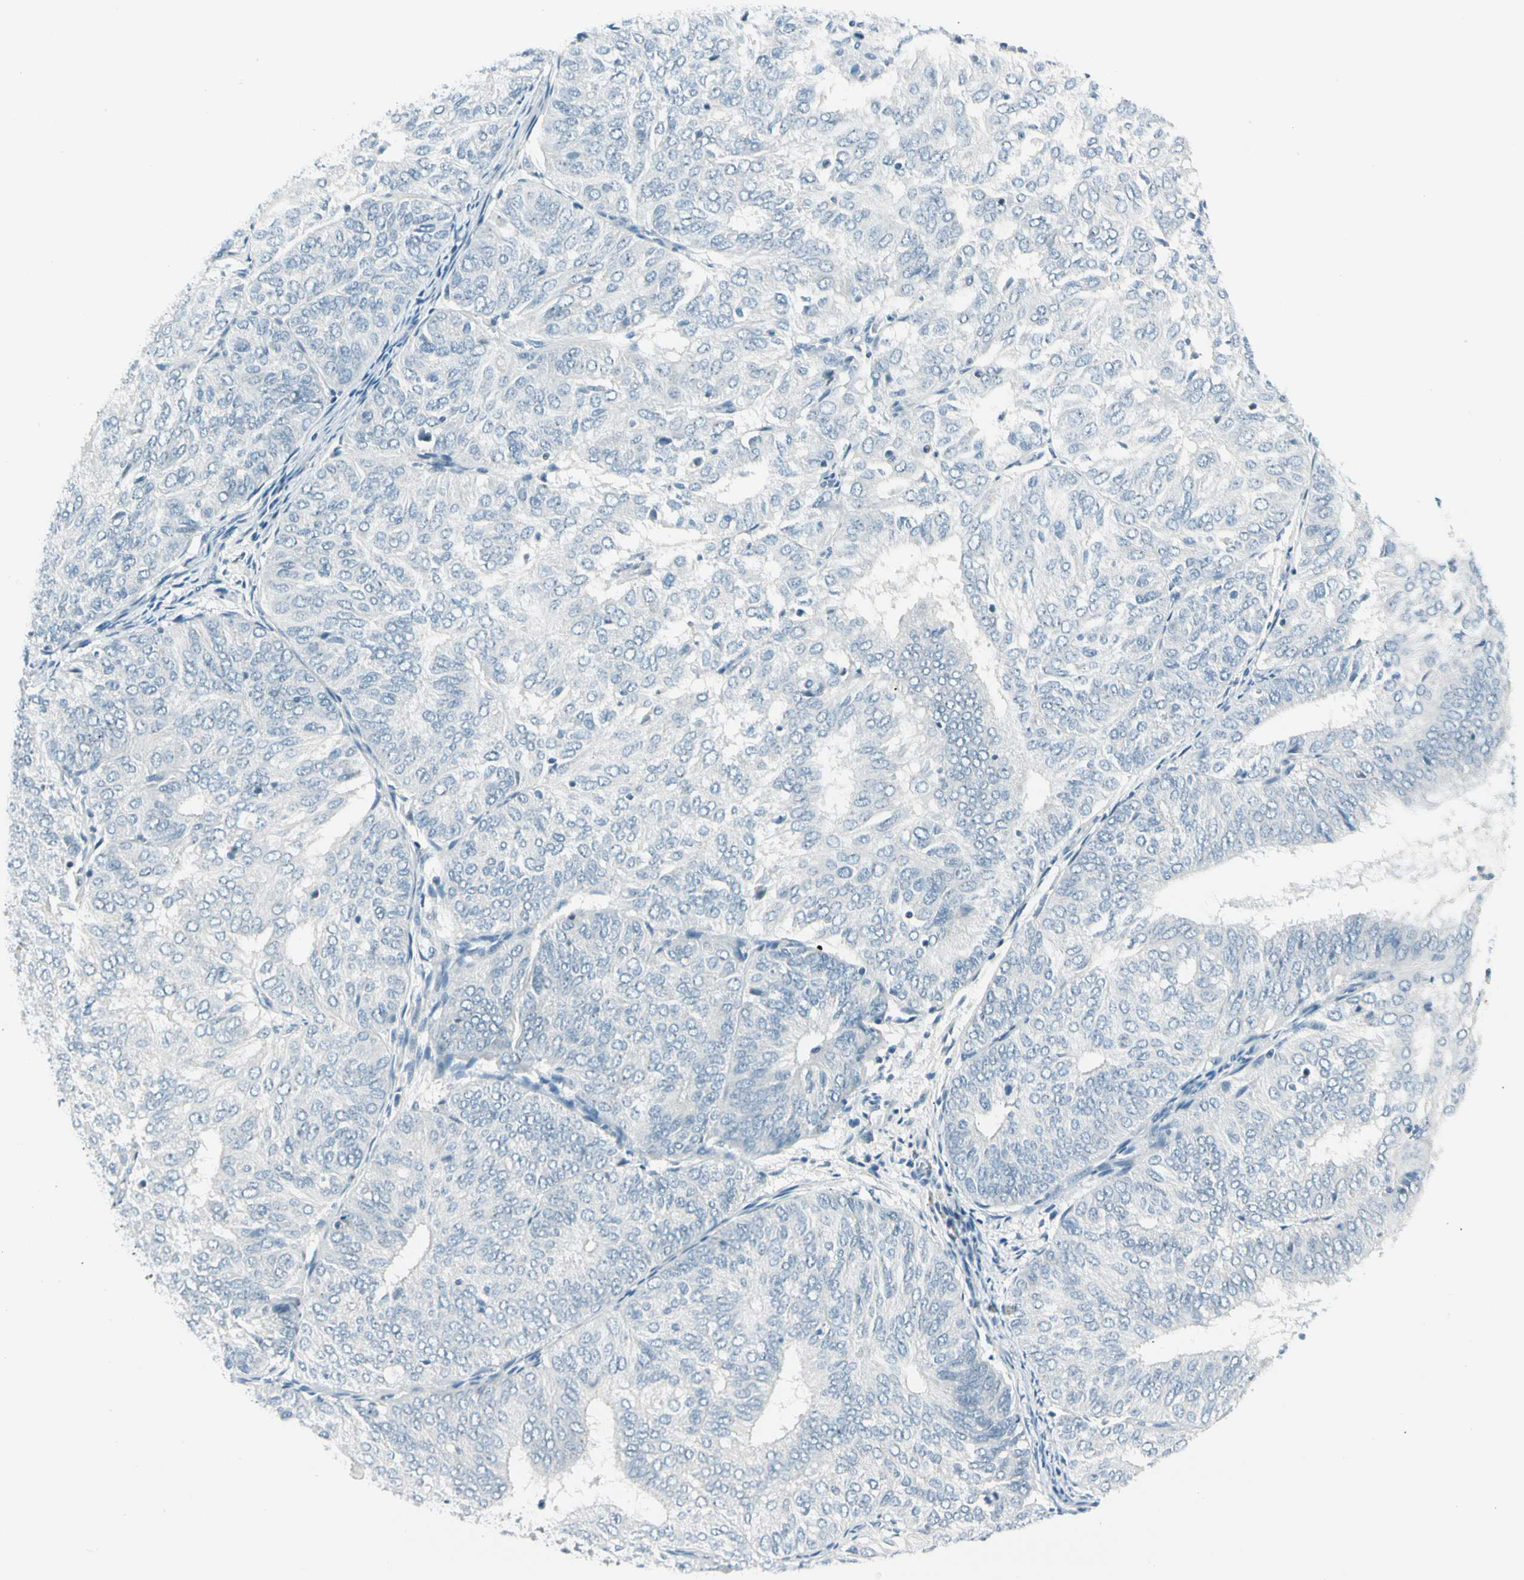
{"staining": {"intensity": "negative", "quantity": "none", "location": "none"}, "tissue": "endometrial cancer", "cell_type": "Tumor cells", "image_type": "cancer", "snomed": [{"axis": "morphology", "description": "Adenocarcinoma, NOS"}, {"axis": "topography", "description": "Uterus"}], "caption": "High magnification brightfield microscopy of adenocarcinoma (endometrial) stained with DAB (brown) and counterstained with hematoxylin (blue): tumor cells show no significant positivity.", "gene": "ZSCAN1", "patient": {"sex": "female", "age": 60}}